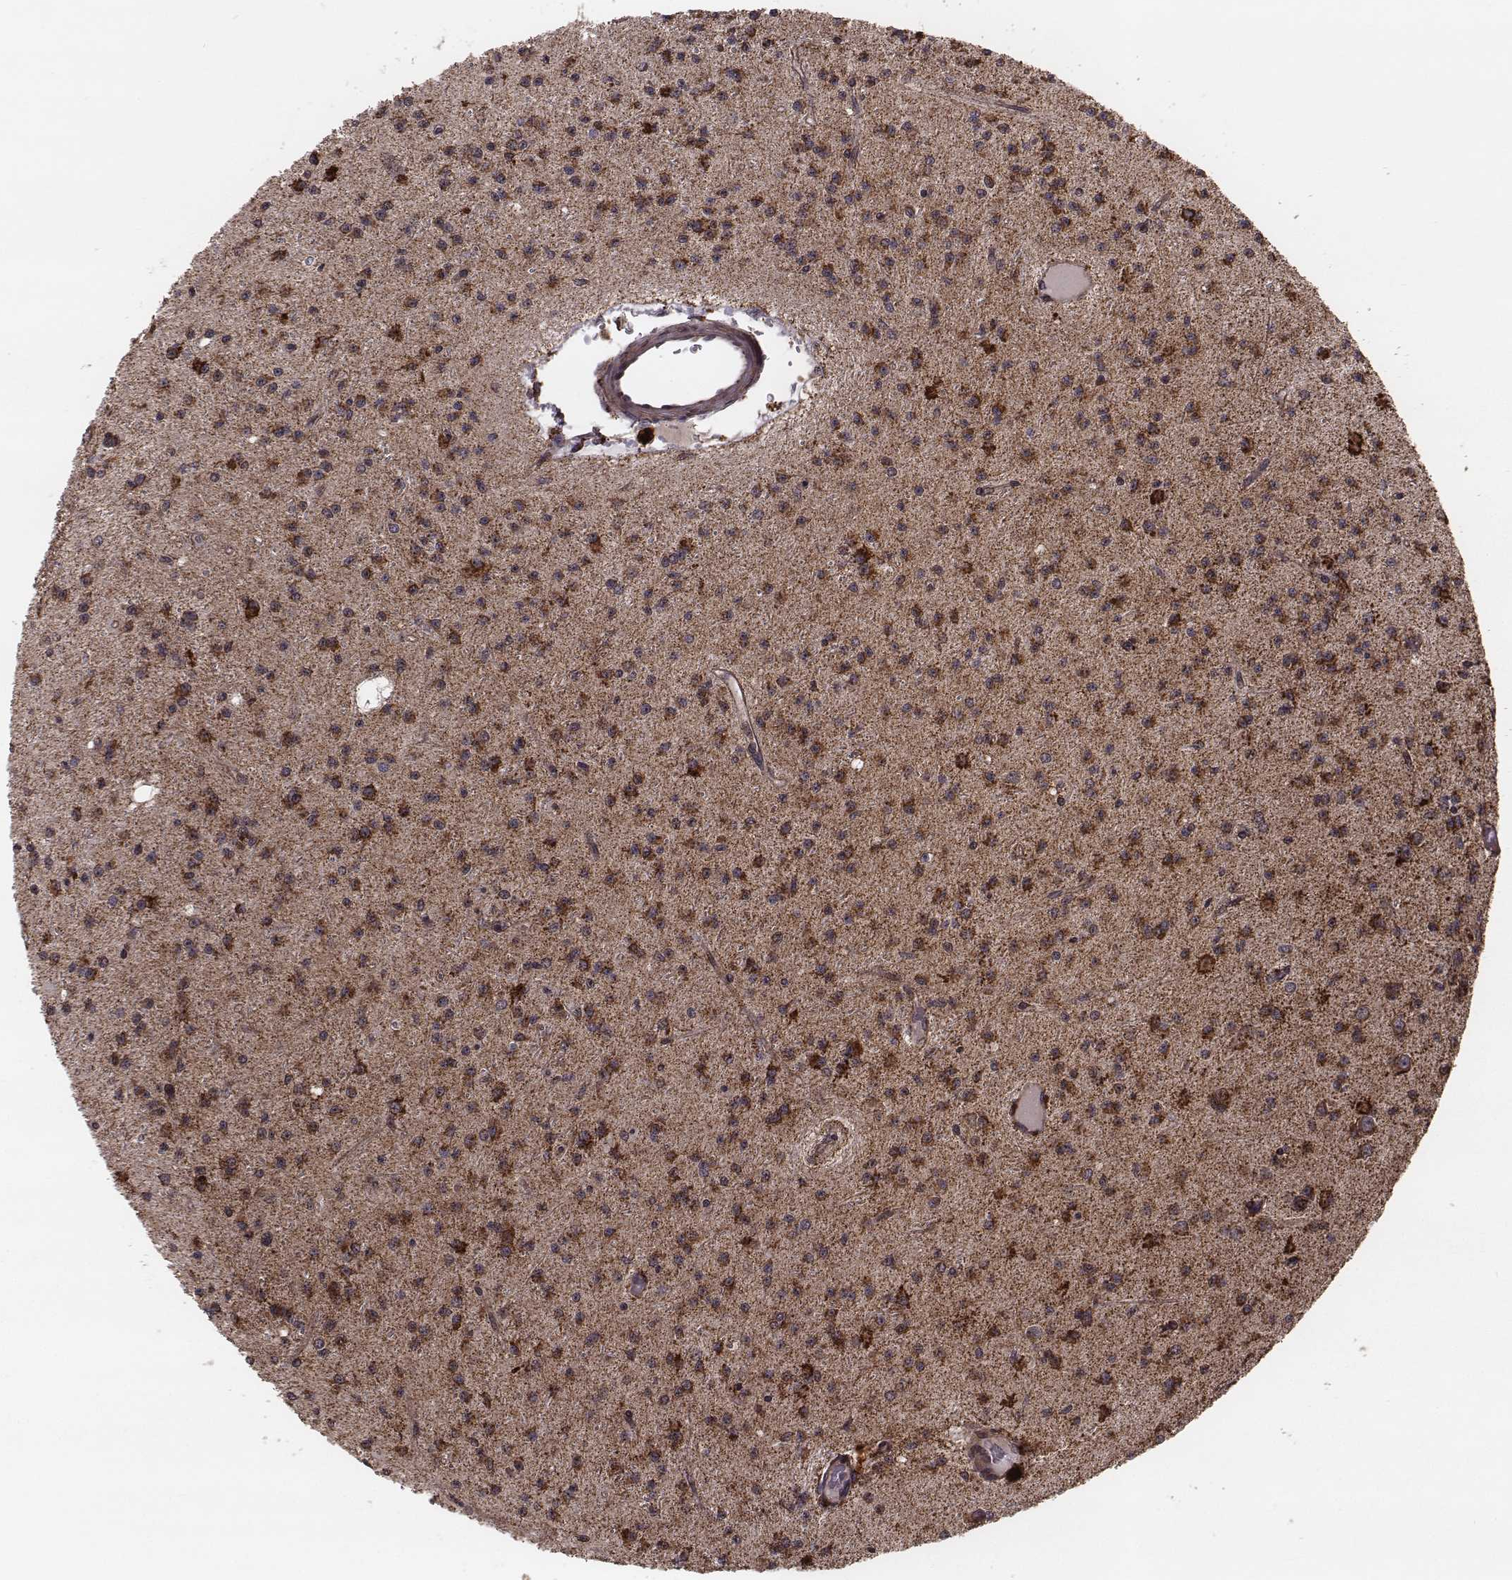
{"staining": {"intensity": "strong", "quantity": ">75%", "location": "cytoplasmic/membranous"}, "tissue": "glioma", "cell_type": "Tumor cells", "image_type": "cancer", "snomed": [{"axis": "morphology", "description": "Glioma, malignant, Low grade"}, {"axis": "topography", "description": "Brain"}], "caption": "Strong cytoplasmic/membranous protein expression is present in approximately >75% of tumor cells in low-grade glioma (malignant). (Stains: DAB (3,3'-diaminobenzidine) in brown, nuclei in blue, Microscopy: brightfield microscopy at high magnification).", "gene": "ZDHHC21", "patient": {"sex": "male", "age": 27}}